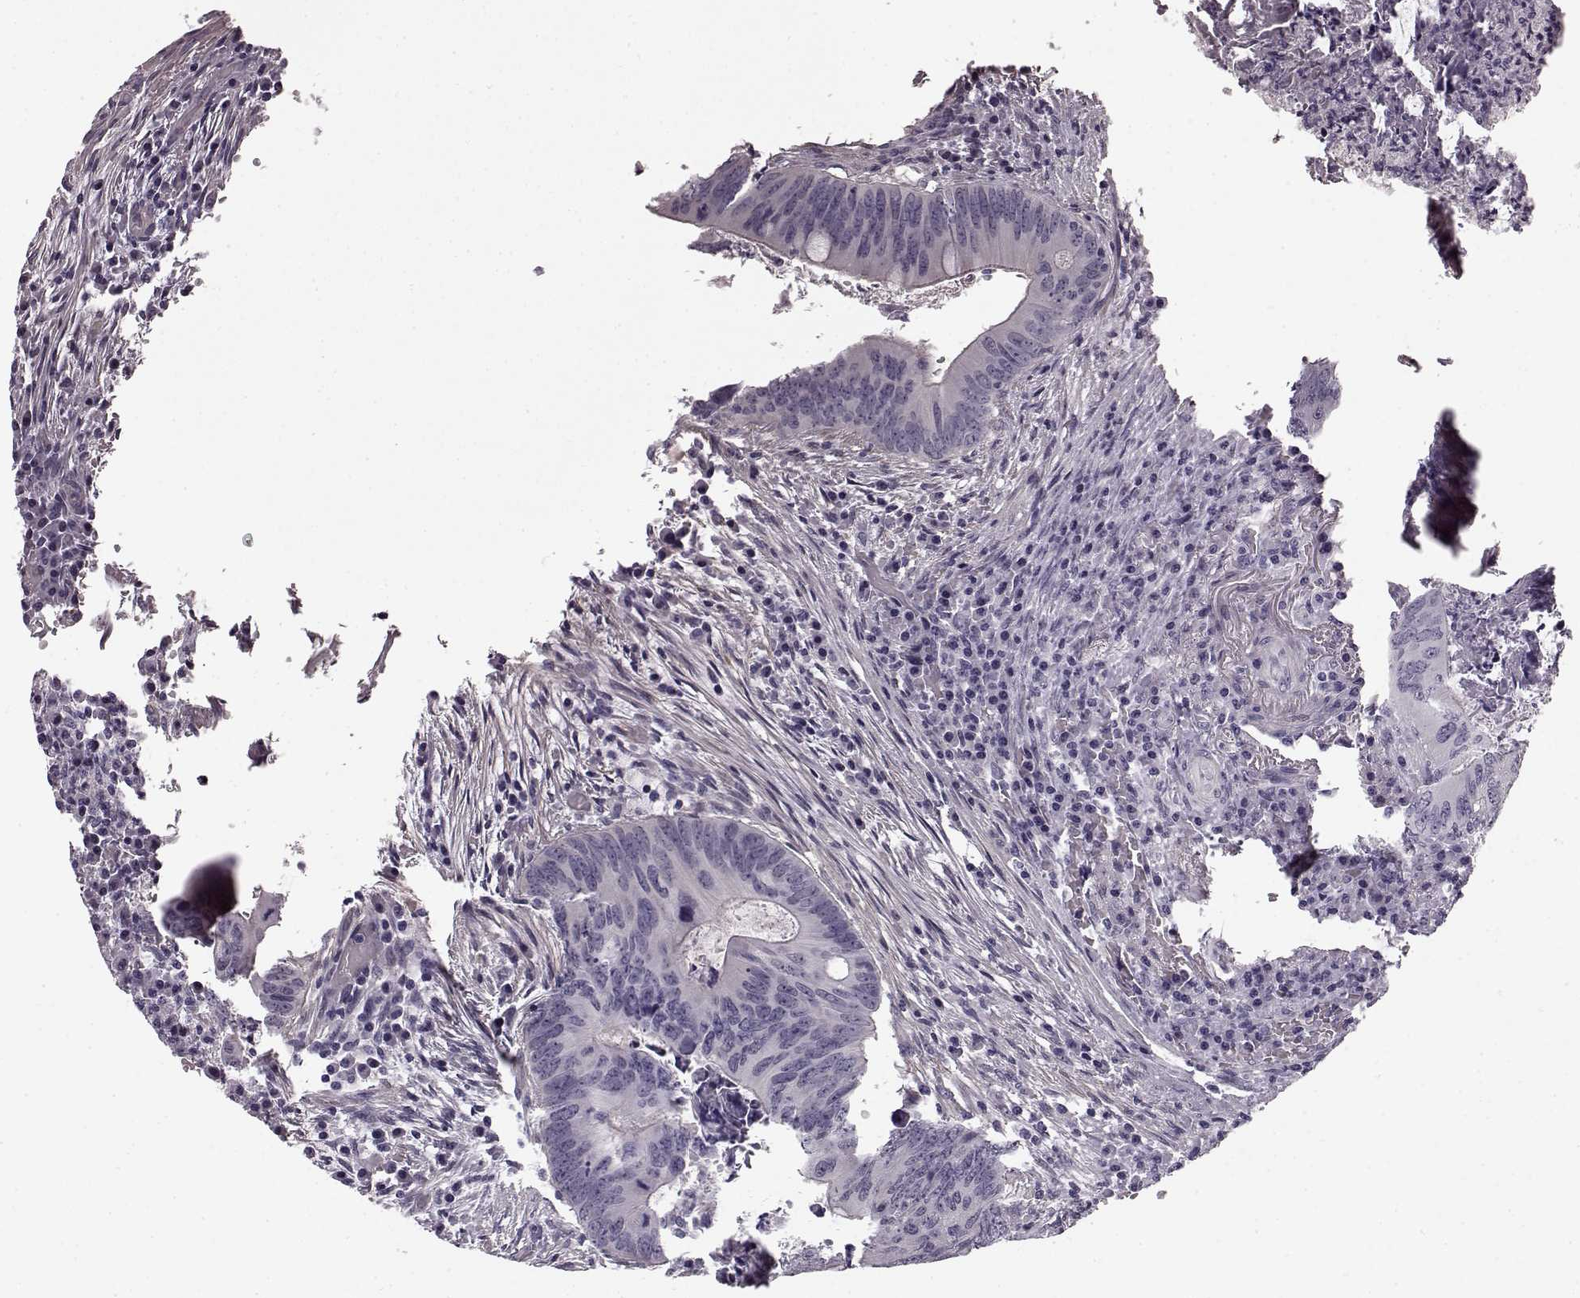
{"staining": {"intensity": "negative", "quantity": "none", "location": "none"}, "tissue": "colorectal cancer", "cell_type": "Tumor cells", "image_type": "cancer", "snomed": [{"axis": "morphology", "description": "Adenocarcinoma, NOS"}, {"axis": "topography", "description": "Colon"}], "caption": "Colorectal cancer stained for a protein using IHC exhibits no positivity tumor cells.", "gene": "SLCO3A1", "patient": {"sex": "female", "age": 74}}